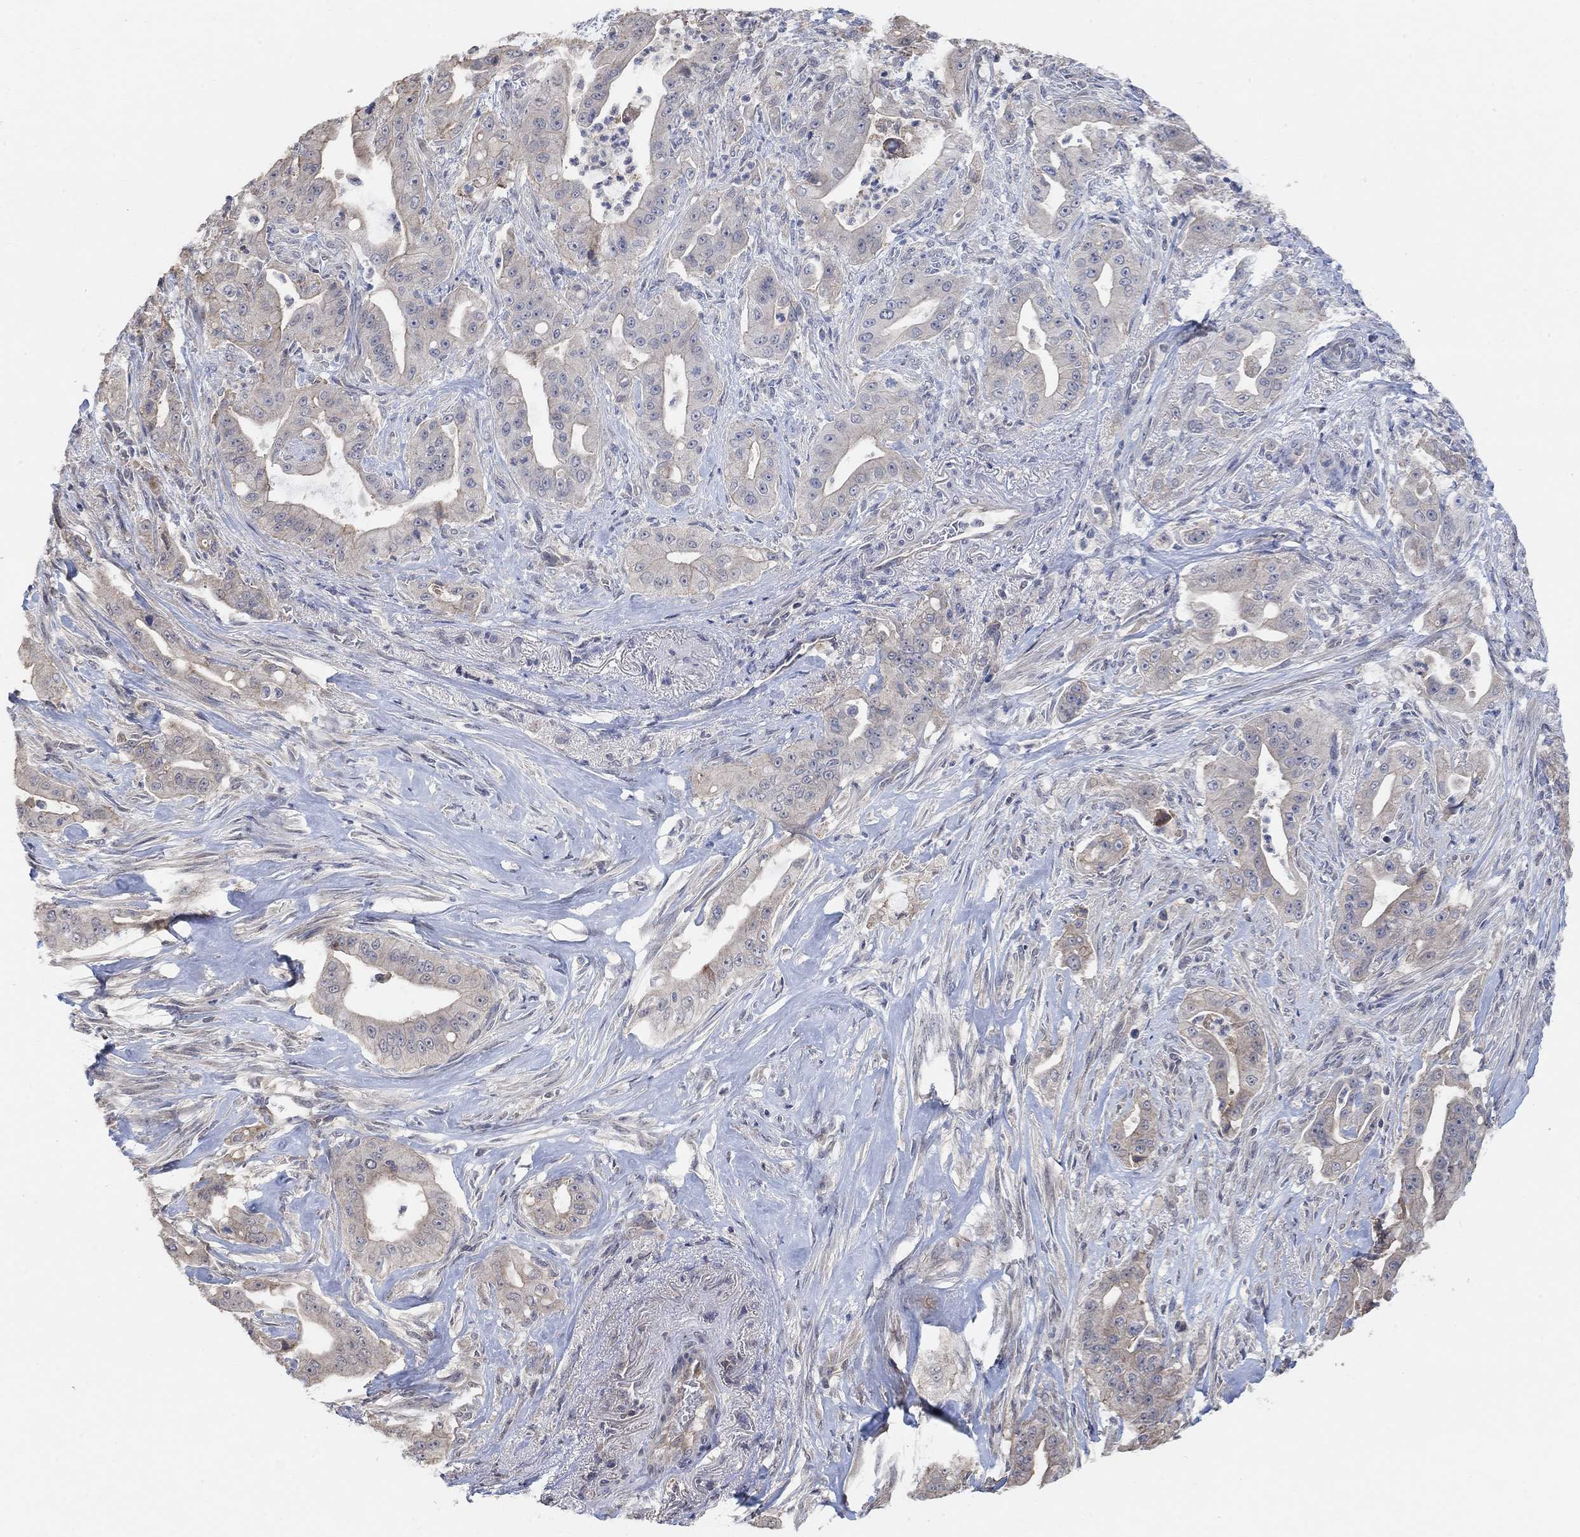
{"staining": {"intensity": "negative", "quantity": "none", "location": "none"}, "tissue": "pancreatic cancer", "cell_type": "Tumor cells", "image_type": "cancer", "snomed": [{"axis": "morphology", "description": "Normal tissue, NOS"}, {"axis": "morphology", "description": "Inflammation, NOS"}, {"axis": "morphology", "description": "Adenocarcinoma, NOS"}, {"axis": "topography", "description": "Pancreas"}], "caption": "Tumor cells are negative for protein expression in human adenocarcinoma (pancreatic).", "gene": "UNC5B", "patient": {"sex": "male", "age": 57}}